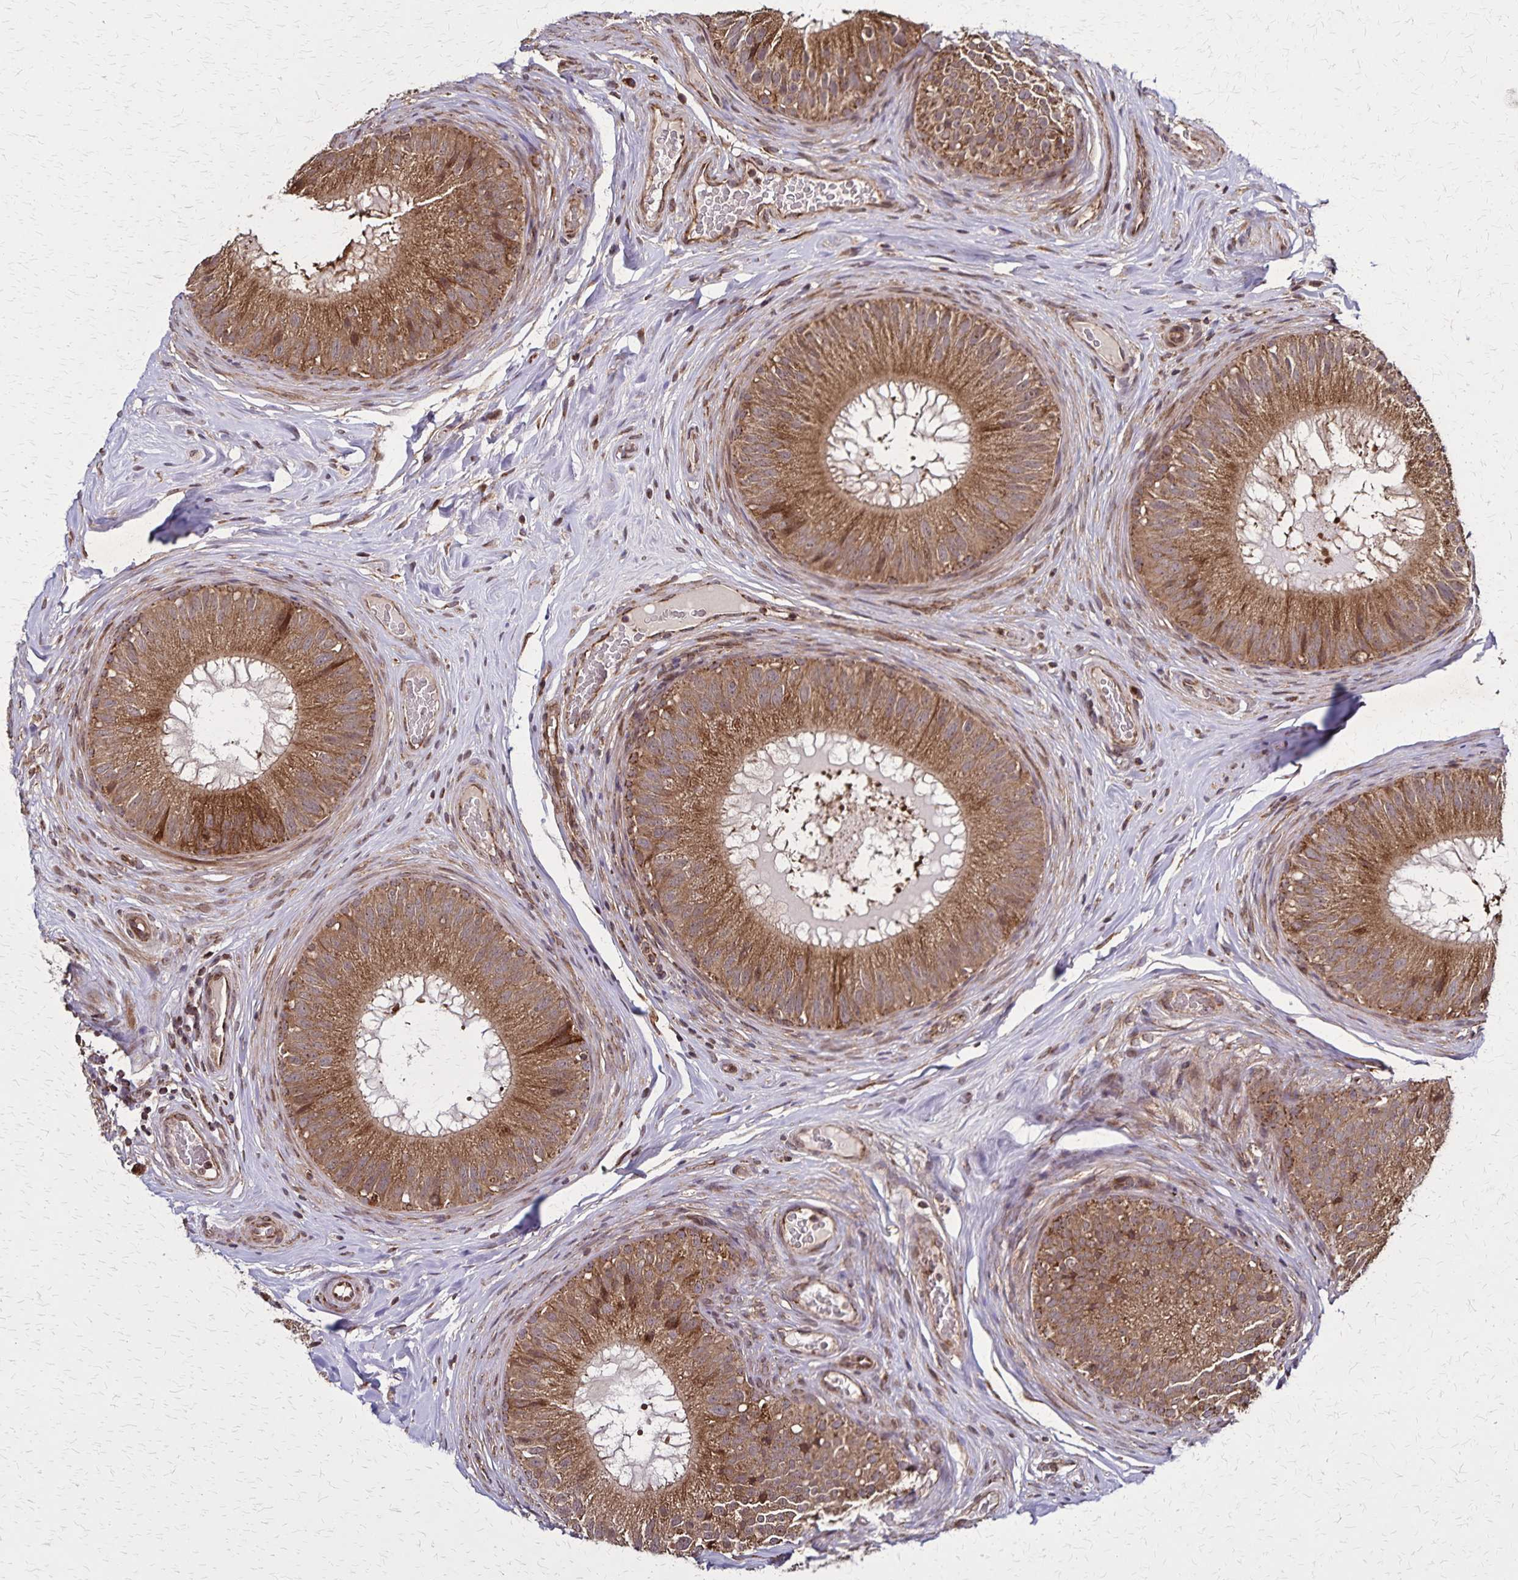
{"staining": {"intensity": "strong", "quantity": ">75%", "location": "cytoplasmic/membranous"}, "tissue": "epididymis", "cell_type": "Glandular cells", "image_type": "normal", "snomed": [{"axis": "morphology", "description": "Normal tissue, NOS"}, {"axis": "topography", "description": "Epididymis"}], "caption": "Glandular cells display high levels of strong cytoplasmic/membranous expression in about >75% of cells in unremarkable epididymis.", "gene": "NFS1", "patient": {"sex": "male", "age": 34}}